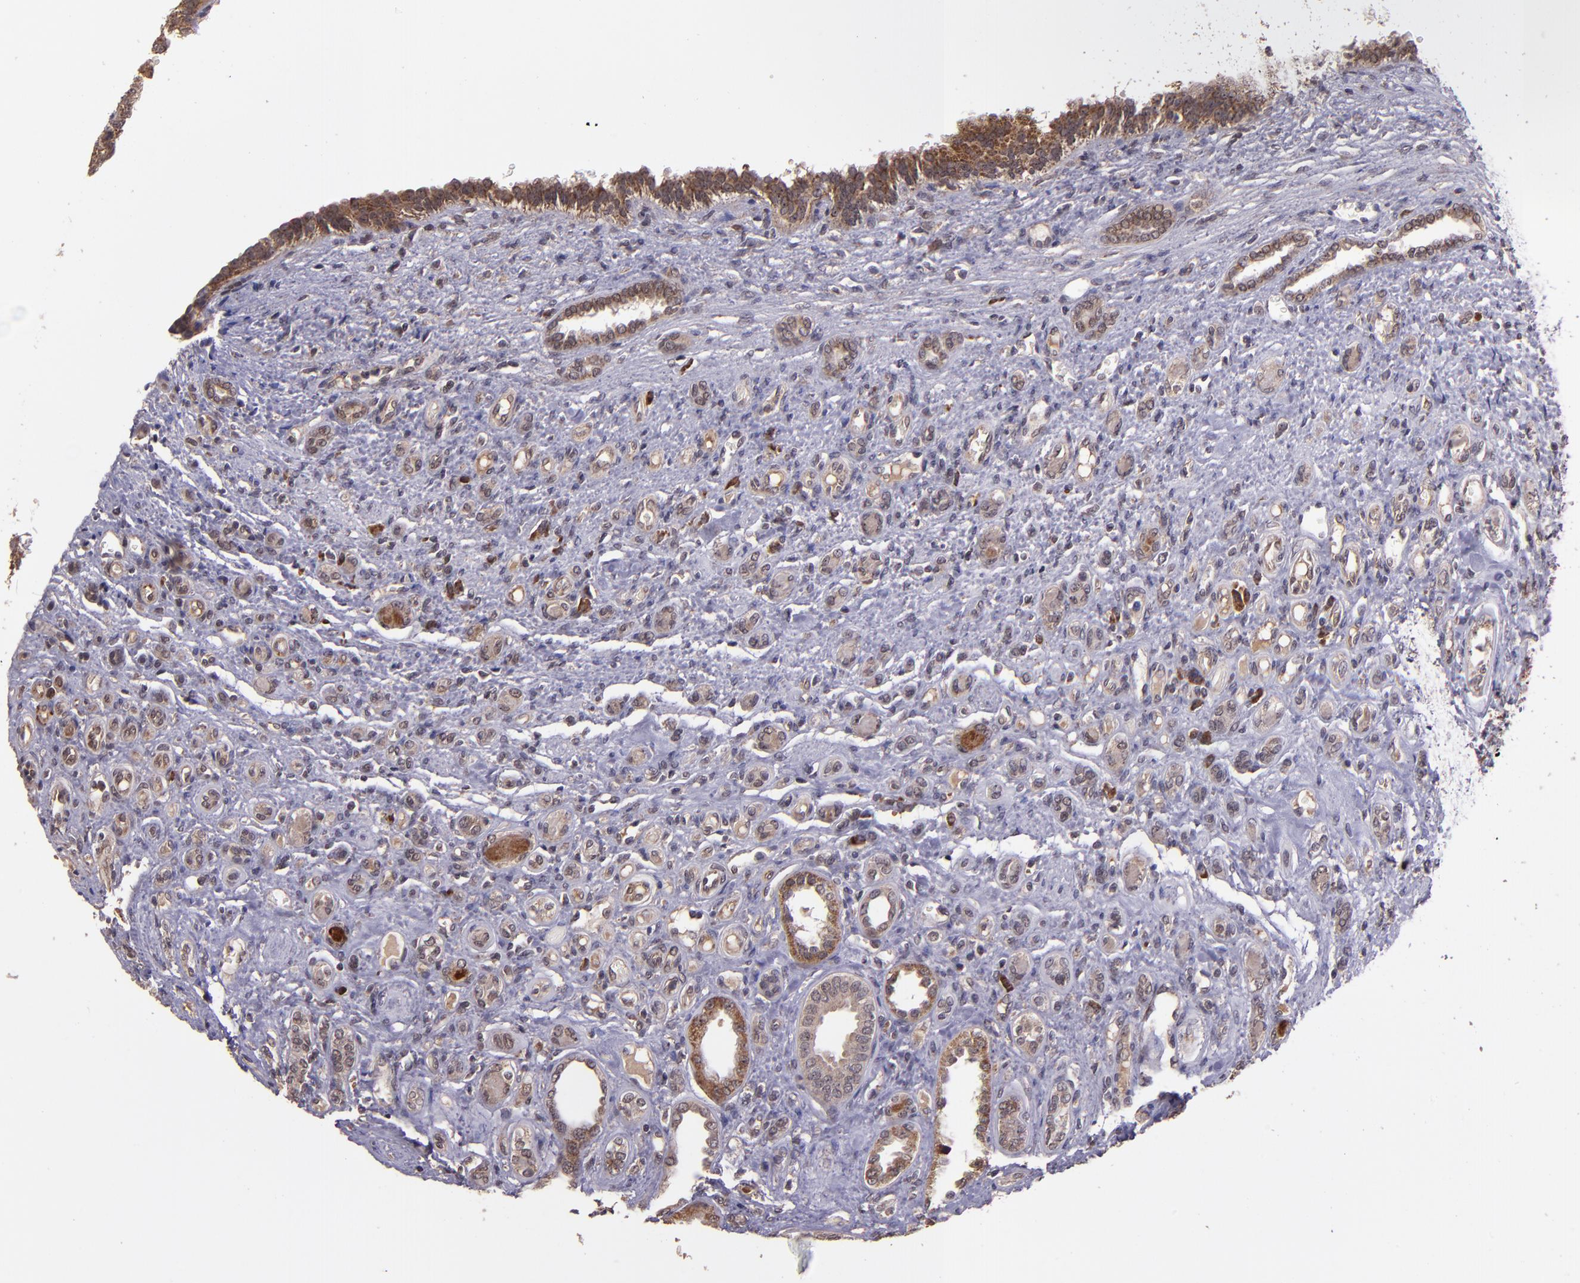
{"staining": {"intensity": "moderate", "quantity": ">75%", "location": "cytoplasmic/membranous"}, "tissue": "renal cancer", "cell_type": "Tumor cells", "image_type": "cancer", "snomed": [{"axis": "morphology", "description": "Inflammation, NOS"}, {"axis": "morphology", "description": "Adenocarcinoma, NOS"}, {"axis": "topography", "description": "Kidney"}], "caption": "Immunohistochemistry (DAB (3,3'-diaminobenzidine)) staining of renal cancer (adenocarcinoma) reveals moderate cytoplasmic/membranous protein staining in approximately >75% of tumor cells.", "gene": "USP51", "patient": {"sex": "male", "age": 68}}